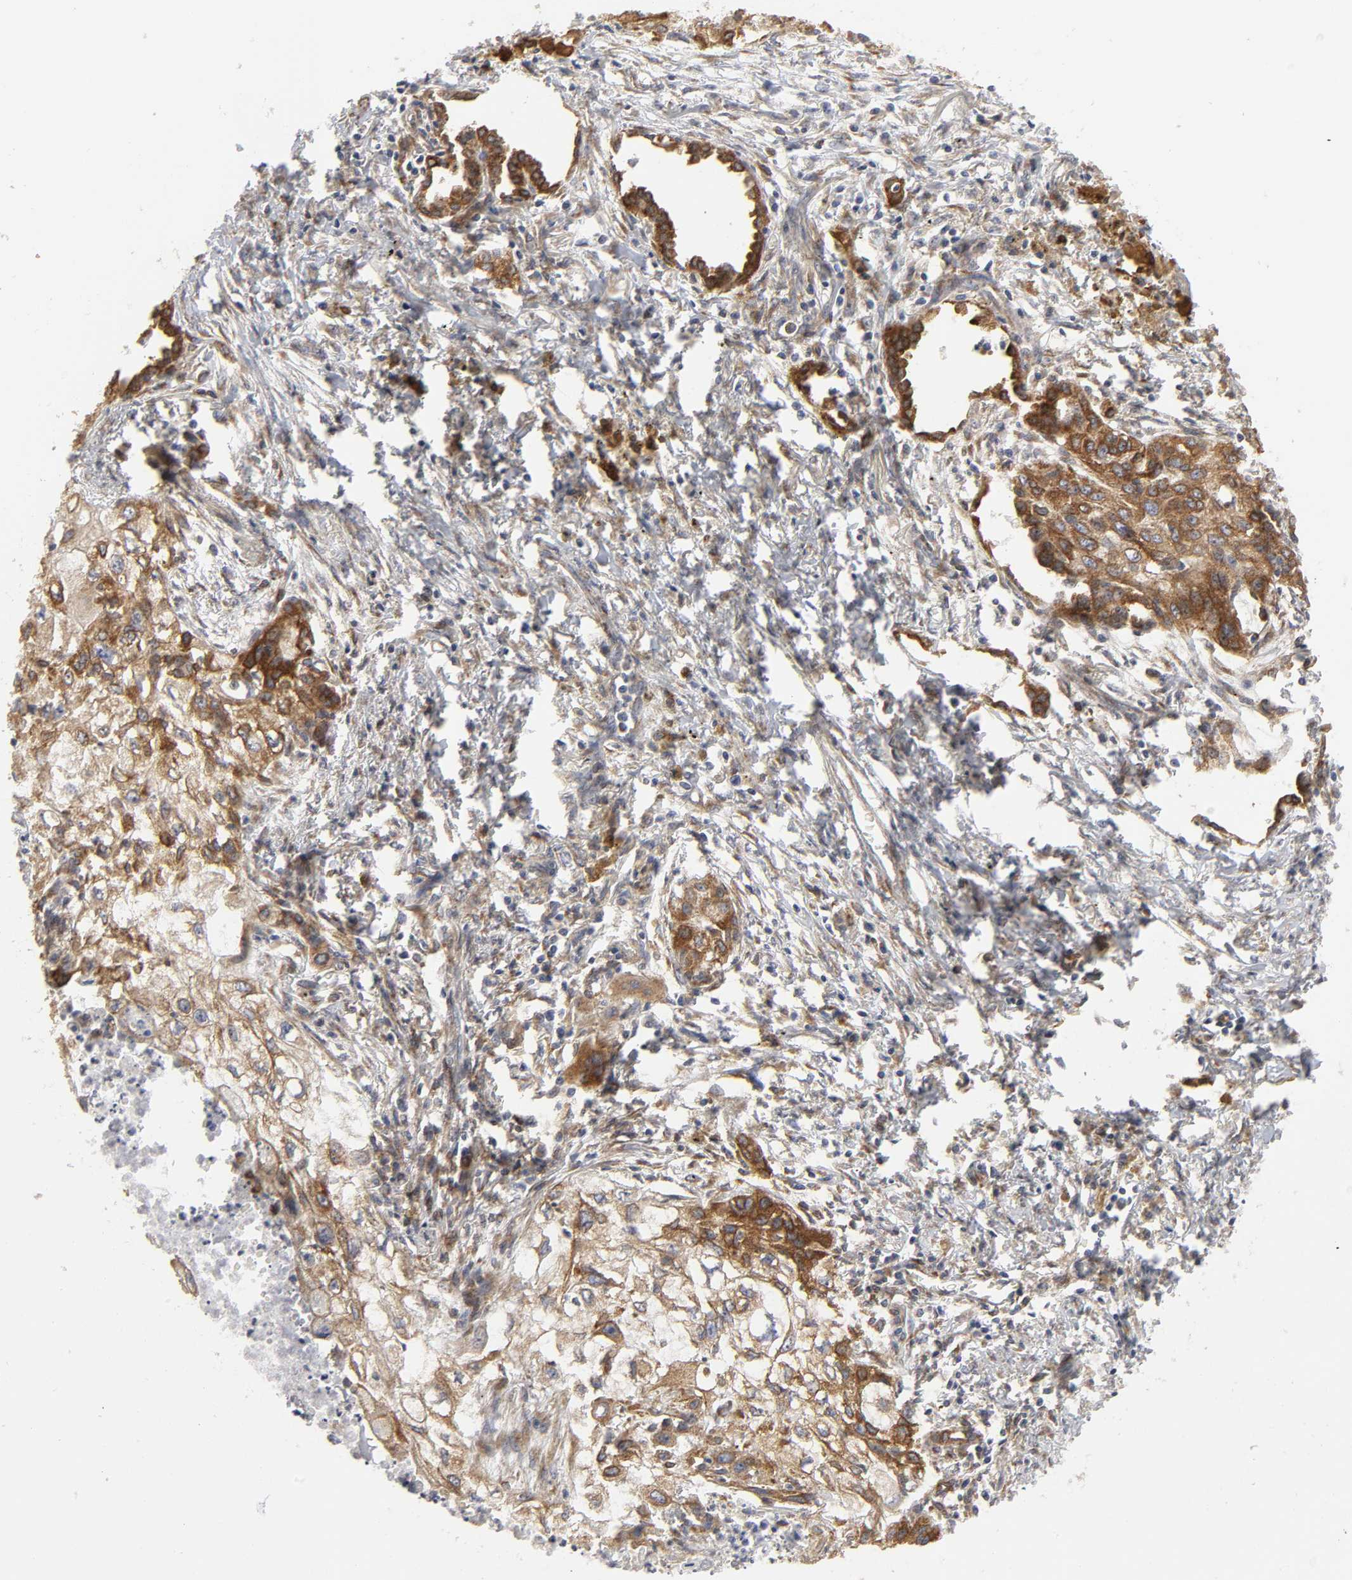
{"staining": {"intensity": "moderate", "quantity": ">75%", "location": "cytoplasmic/membranous"}, "tissue": "lung cancer", "cell_type": "Tumor cells", "image_type": "cancer", "snomed": [{"axis": "morphology", "description": "Squamous cell carcinoma, NOS"}, {"axis": "topography", "description": "Lung"}], "caption": "A high-resolution image shows IHC staining of lung squamous cell carcinoma, which shows moderate cytoplasmic/membranous staining in about >75% of tumor cells.", "gene": "POR", "patient": {"sex": "male", "age": 71}}